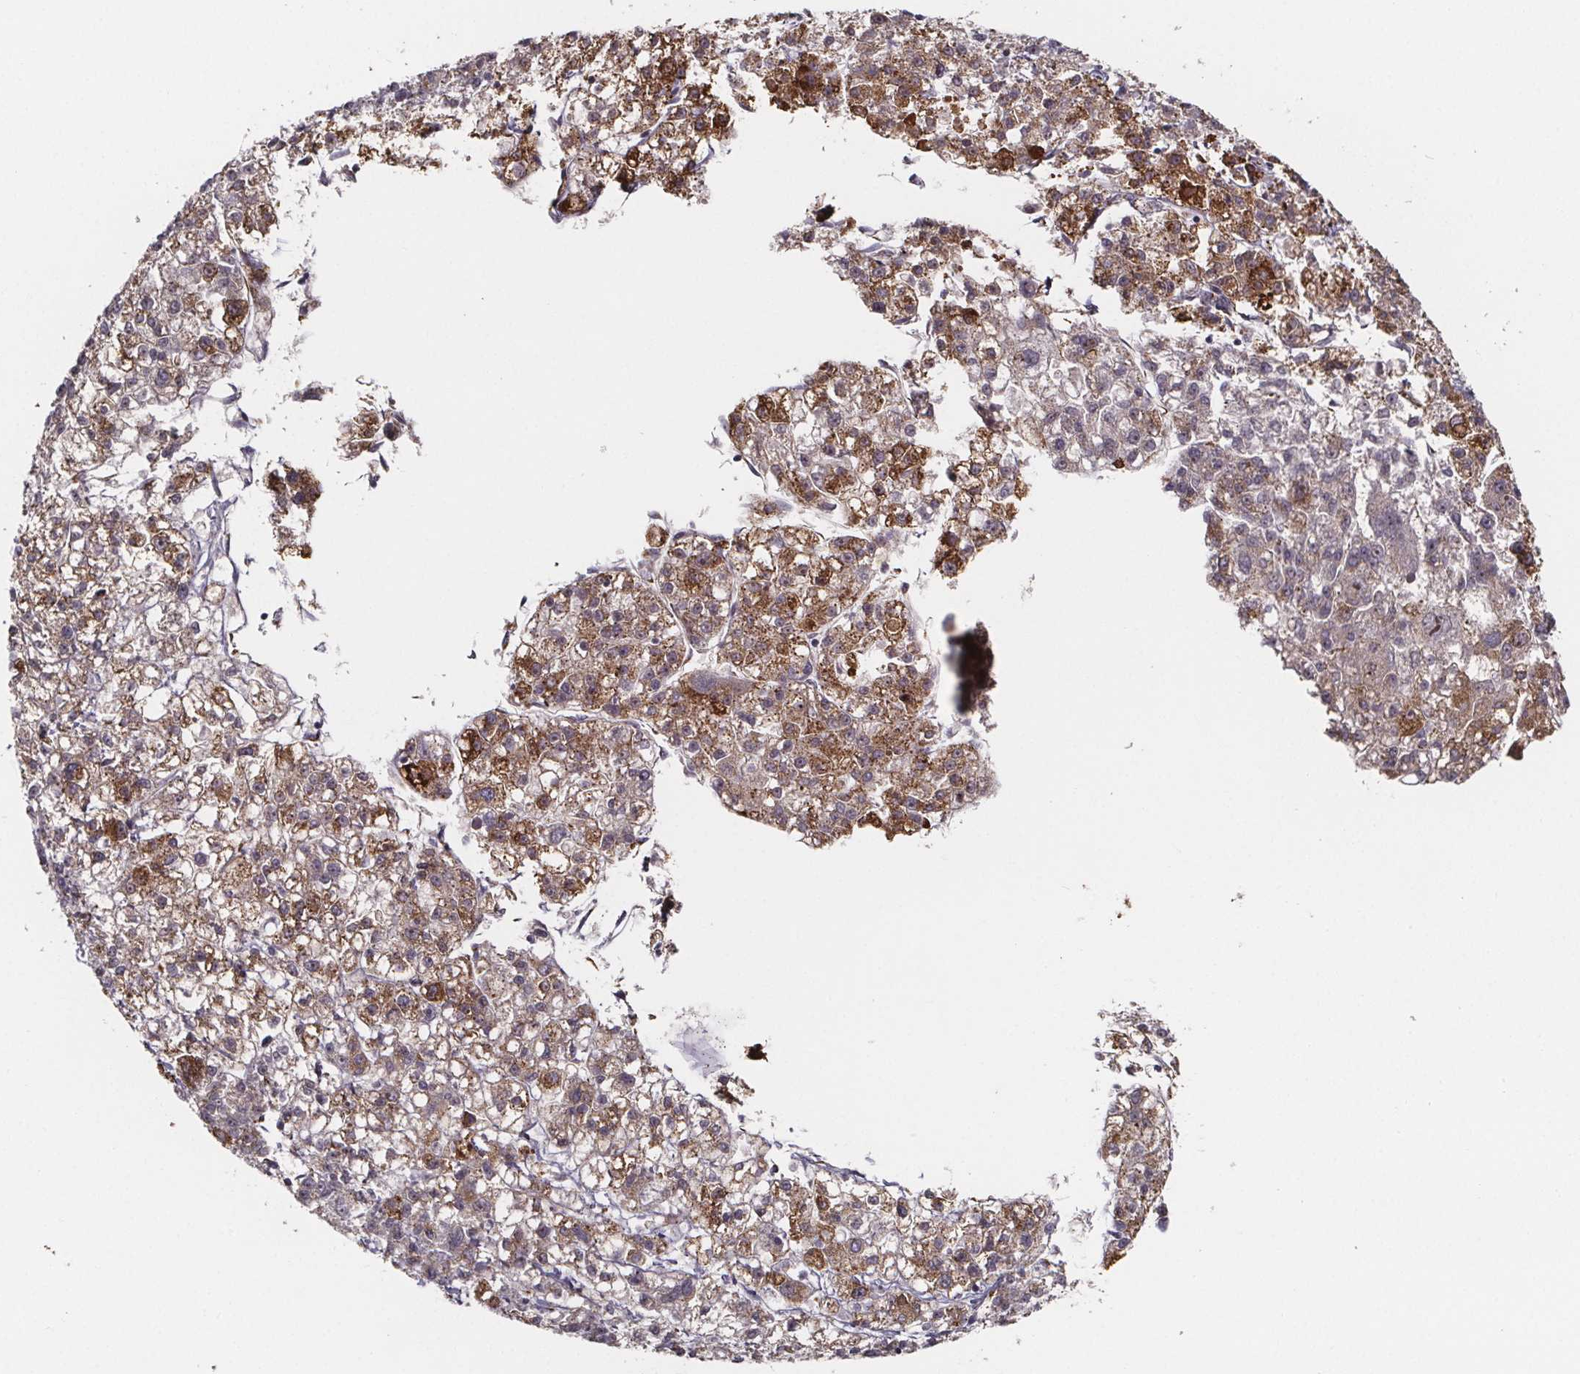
{"staining": {"intensity": "moderate", "quantity": "25%-75%", "location": "cytoplasmic/membranous"}, "tissue": "liver cancer", "cell_type": "Tumor cells", "image_type": "cancer", "snomed": [{"axis": "morphology", "description": "Carcinoma, Hepatocellular, NOS"}, {"axis": "topography", "description": "Liver"}], "caption": "Liver cancer (hepatocellular carcinoma) tissue displays moderate cytoplasmic/membranous staining in about 25%-75% of tumor cells", "gene": "NDST1", "patient": {"sex": "male", "age": 56}}